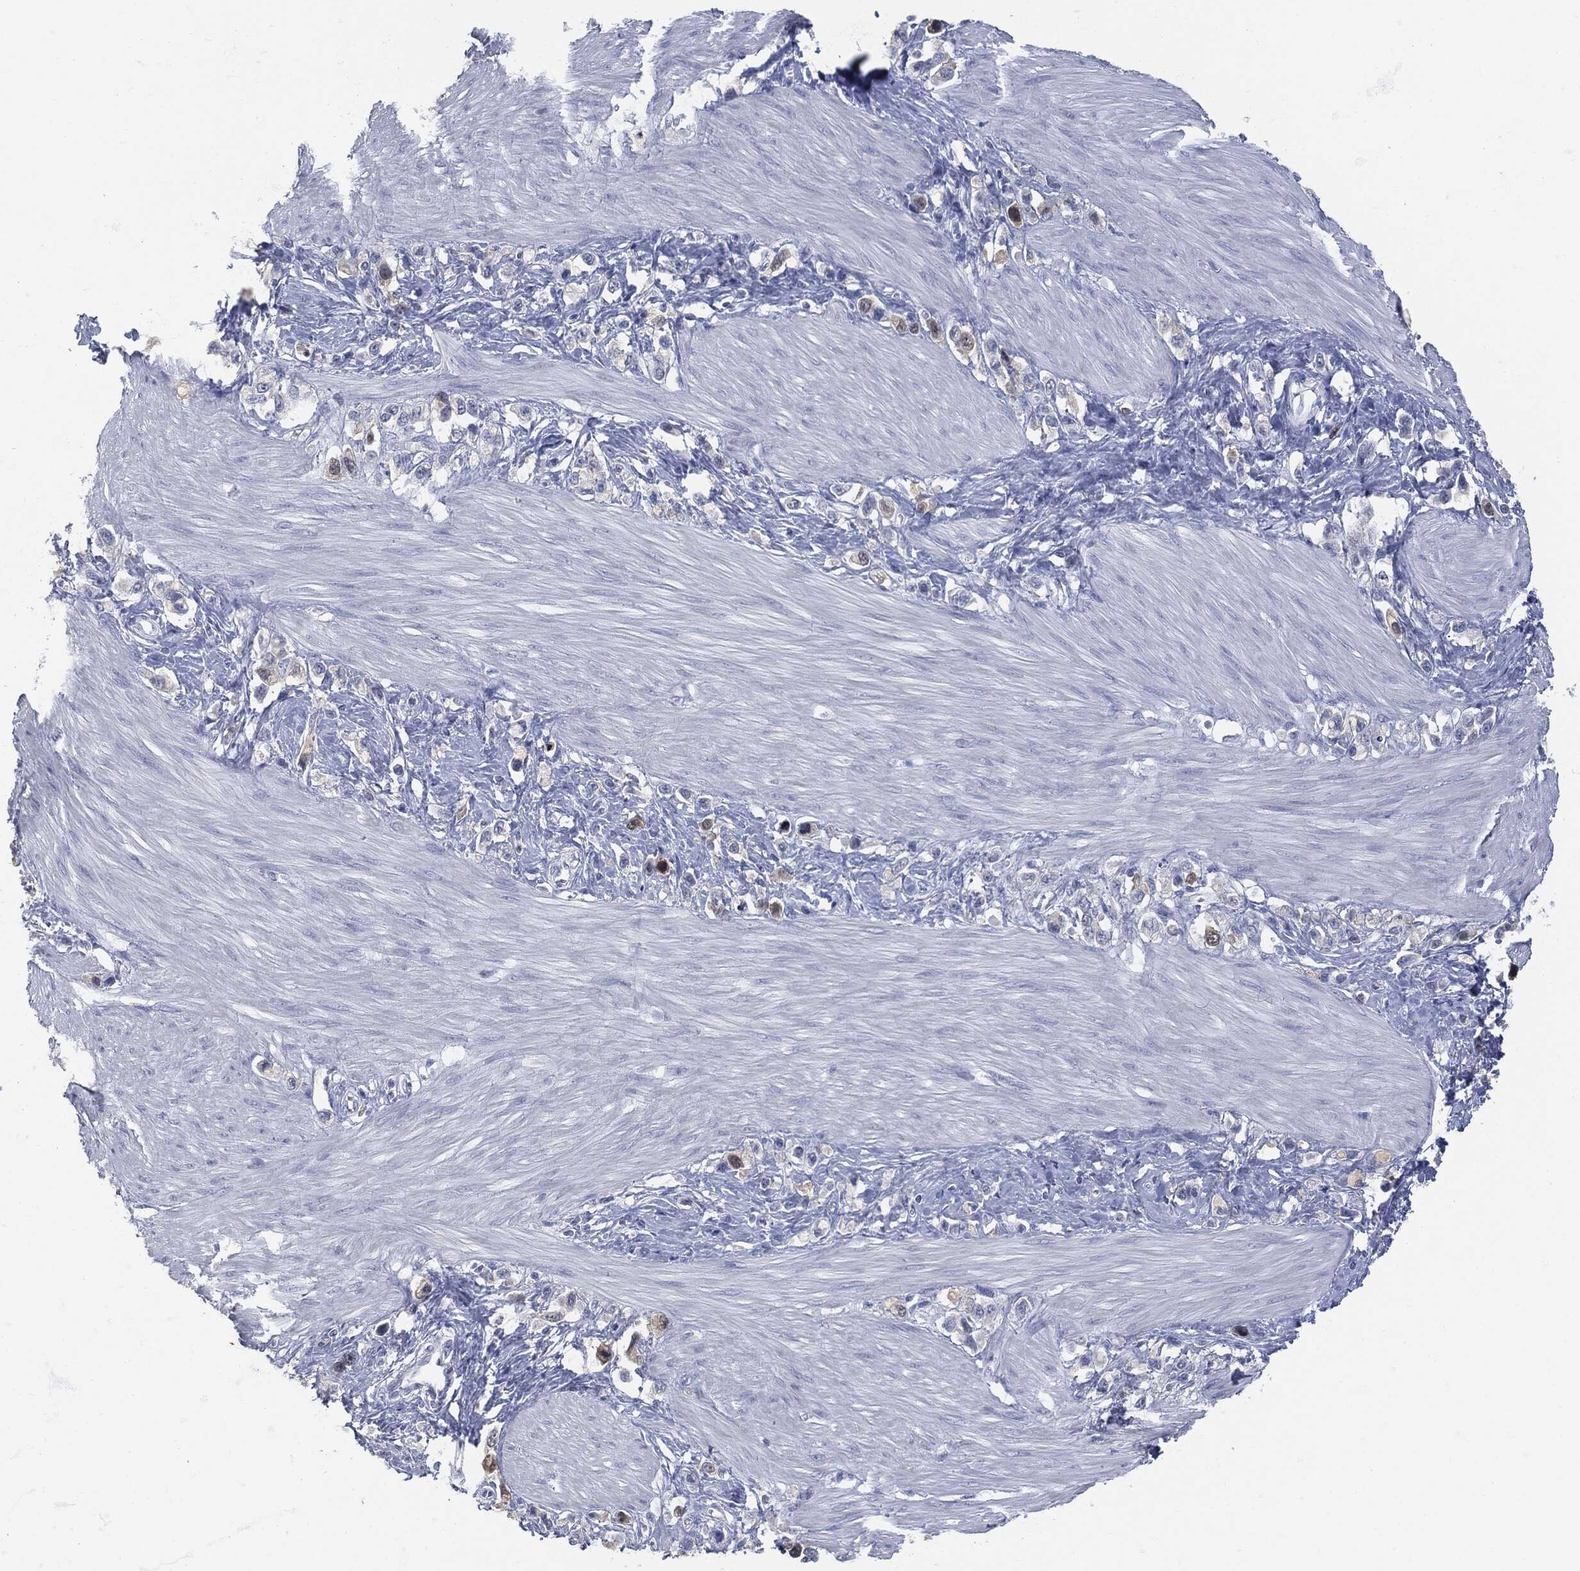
{"staining": {"intensity": "negative", "quantity": "none", "location": "none"}, "tissue": "stomach cancer", "cell_type": "Tumor cells", "image_type": "cancer", "snomed": [{"axis": "morphology", "description": "Normal tissue, NOS"}, {"axis": "morphology", "description": "Adenocarcinoma, NOS"}, {"axis": "morphology", "description": "Adenocarcinoma, High grade"}, {"axis": "topography", "description": "Stomach, upper"}, {"axis": "topography", "description": "Stomach"}], "caption": "IHC of human adenocarcinoma (stomach) demonstrates no expression in tumor cells.", "gene": "UBE2C", "patient": {"sex": "female", "age": 65}}